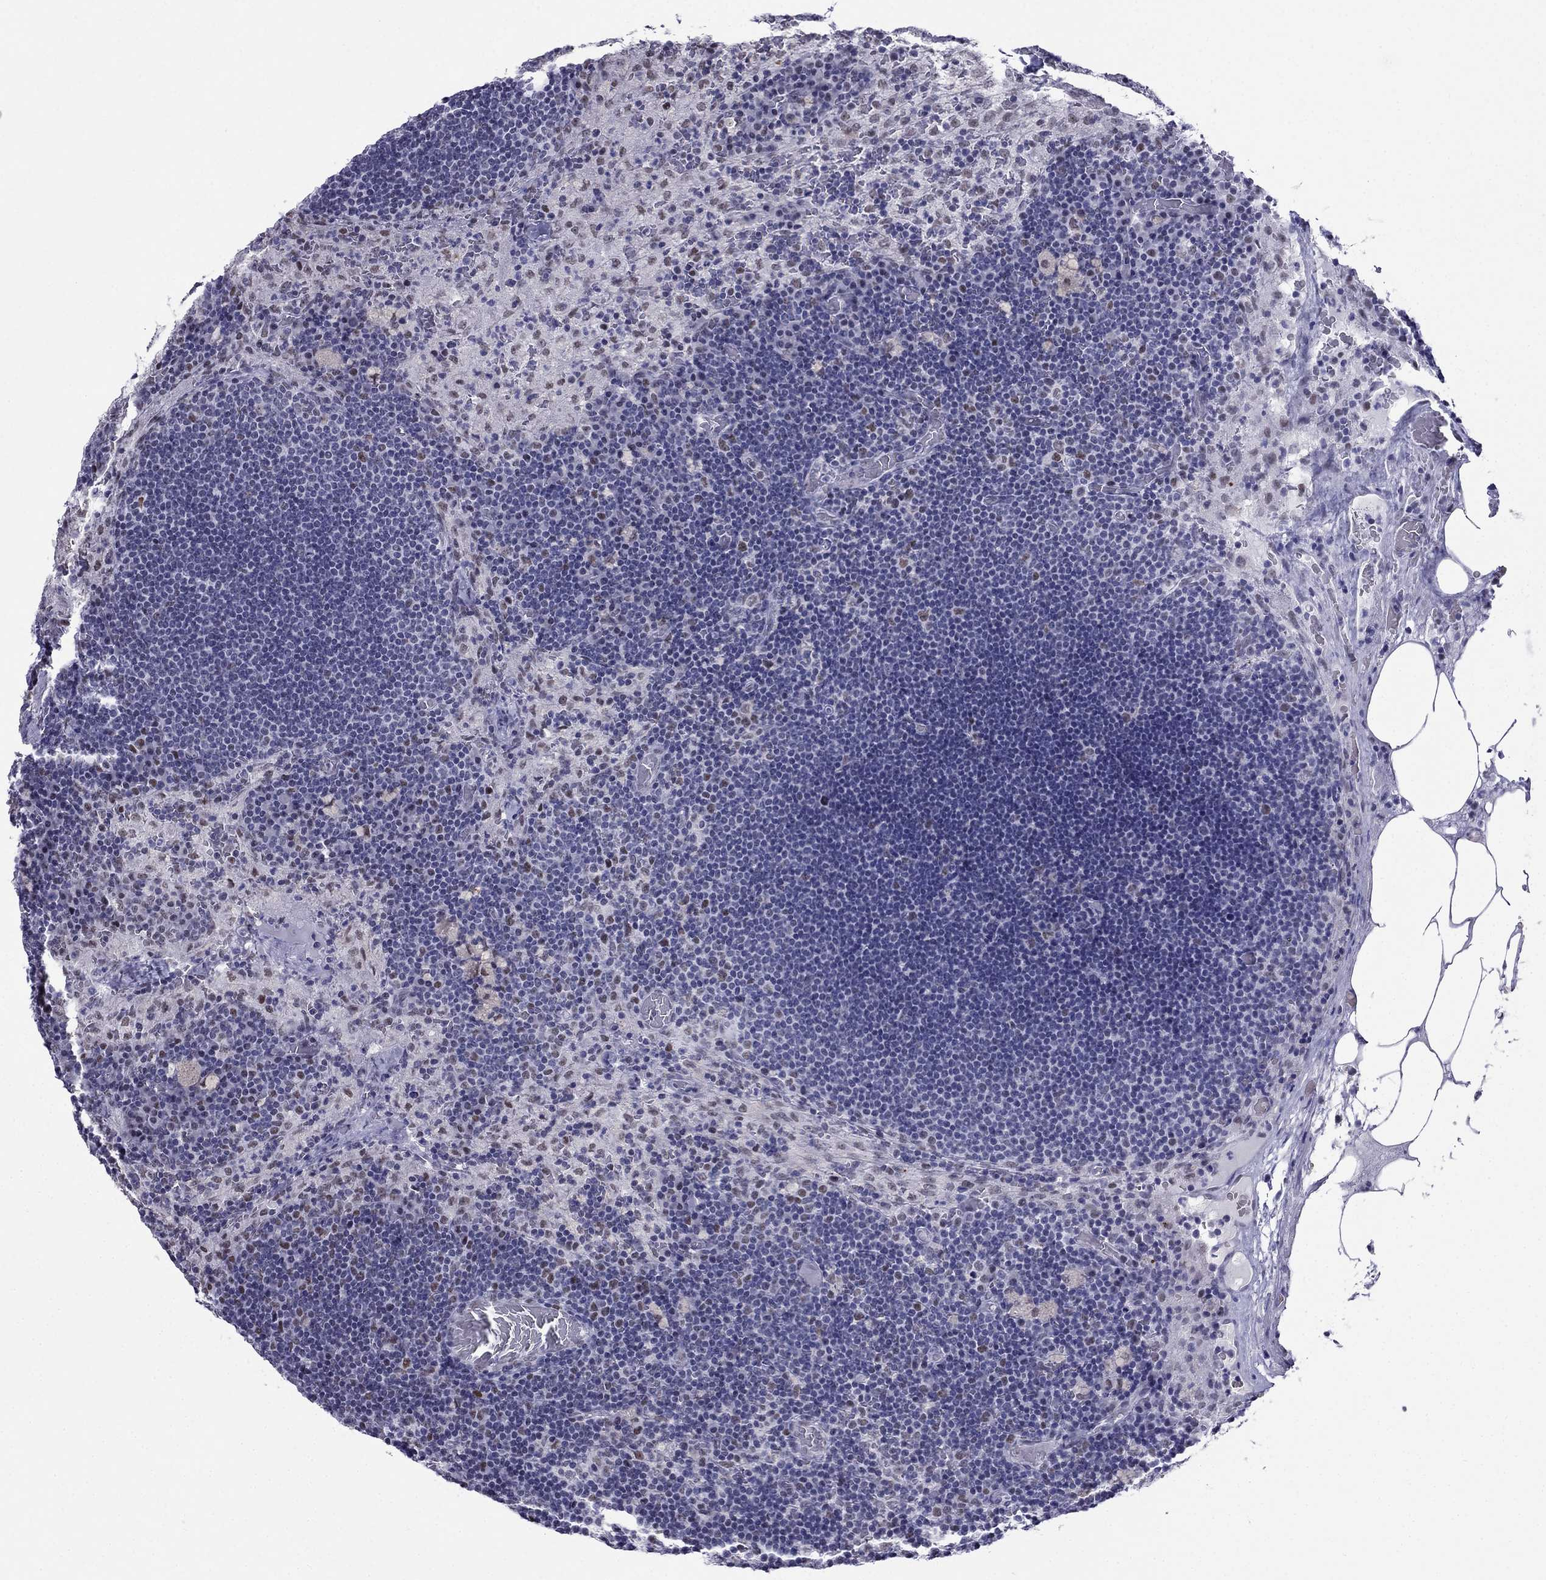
{"staining": {"intensity": "weak", "quantity": "<25%", "location": "nuclear"}, "tissue": "lymph node", "cell_type": "Germinal center cells", "image_type": "normal", "snomed": [{"axis": "morphology", "description": "Normal tissue, NOS"}, {"axis": "topography", "description": "Lymph node"}], "caption": "DAB immunohistochemical staining of benign human lymph node exhibits no significant positivity in germinal center cells.", "gene": "PPM1G", "patient": {"sex": "male", "age": 63}}